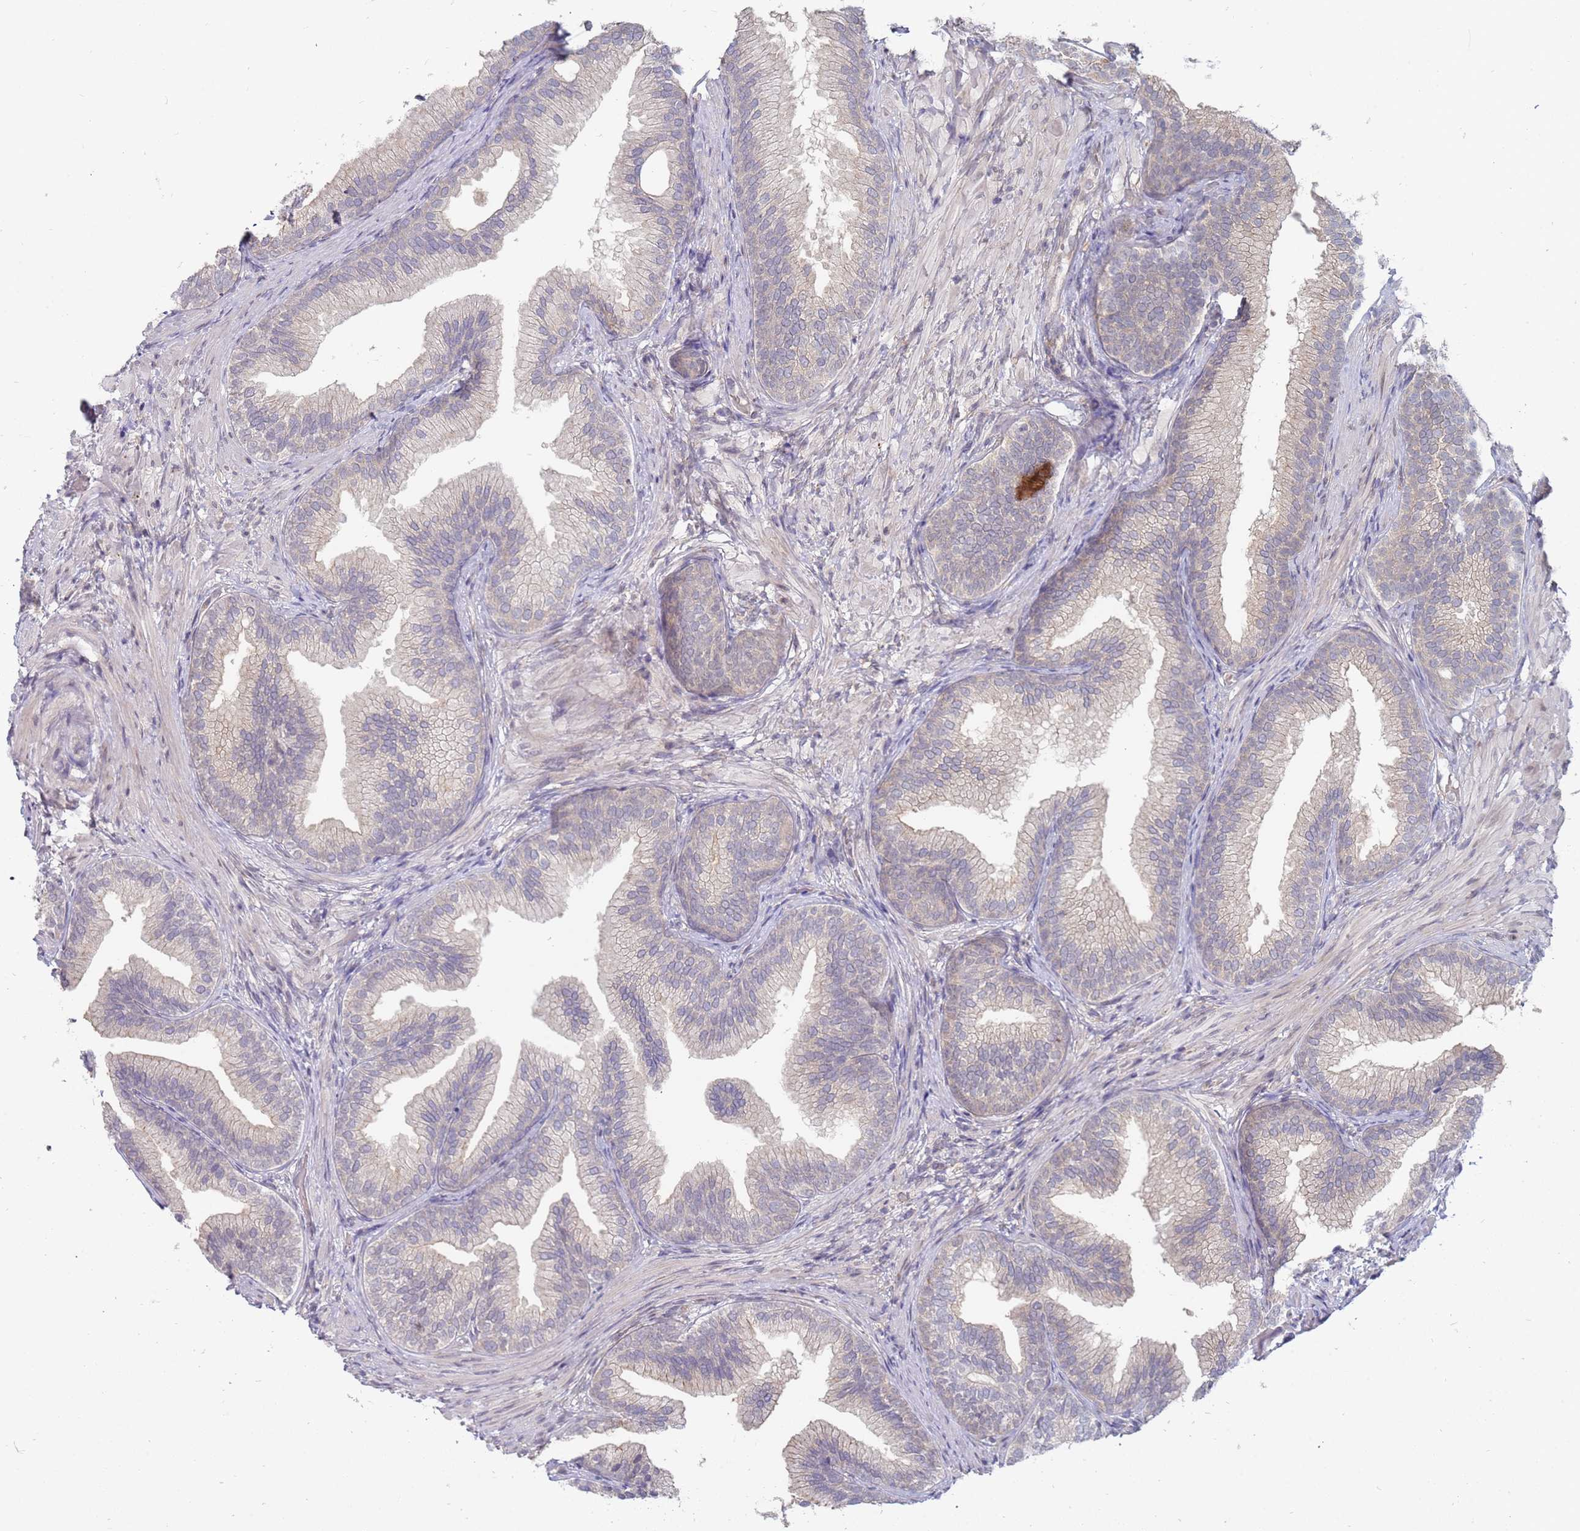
{"staining": {"intensity": "weak", "quantity": "25%-75%", "location": "cytoplasmic/membranous"}, "tissue": "prostate", "cell_type": "Glandular cells", "image_type": "normal", "snomed": [{"axis": "morphology", "description": "Normal tissue, NOS"}, {"axis": "topography", "description": "Prostate"}], "caption": "IHC (DAB) staining of normal prostate reveals weak cytoplasmic/membranous protein expression in approximately 25%-75% of glandular cells. The protein is stained brown, and the nuclei are stained in blue (DAB (3,3'-diaminobenzidine) IHC with brightfield microscopy, high magnification).", "gene": "VRK2", "patient": {"sex": "male", "age": 76}}